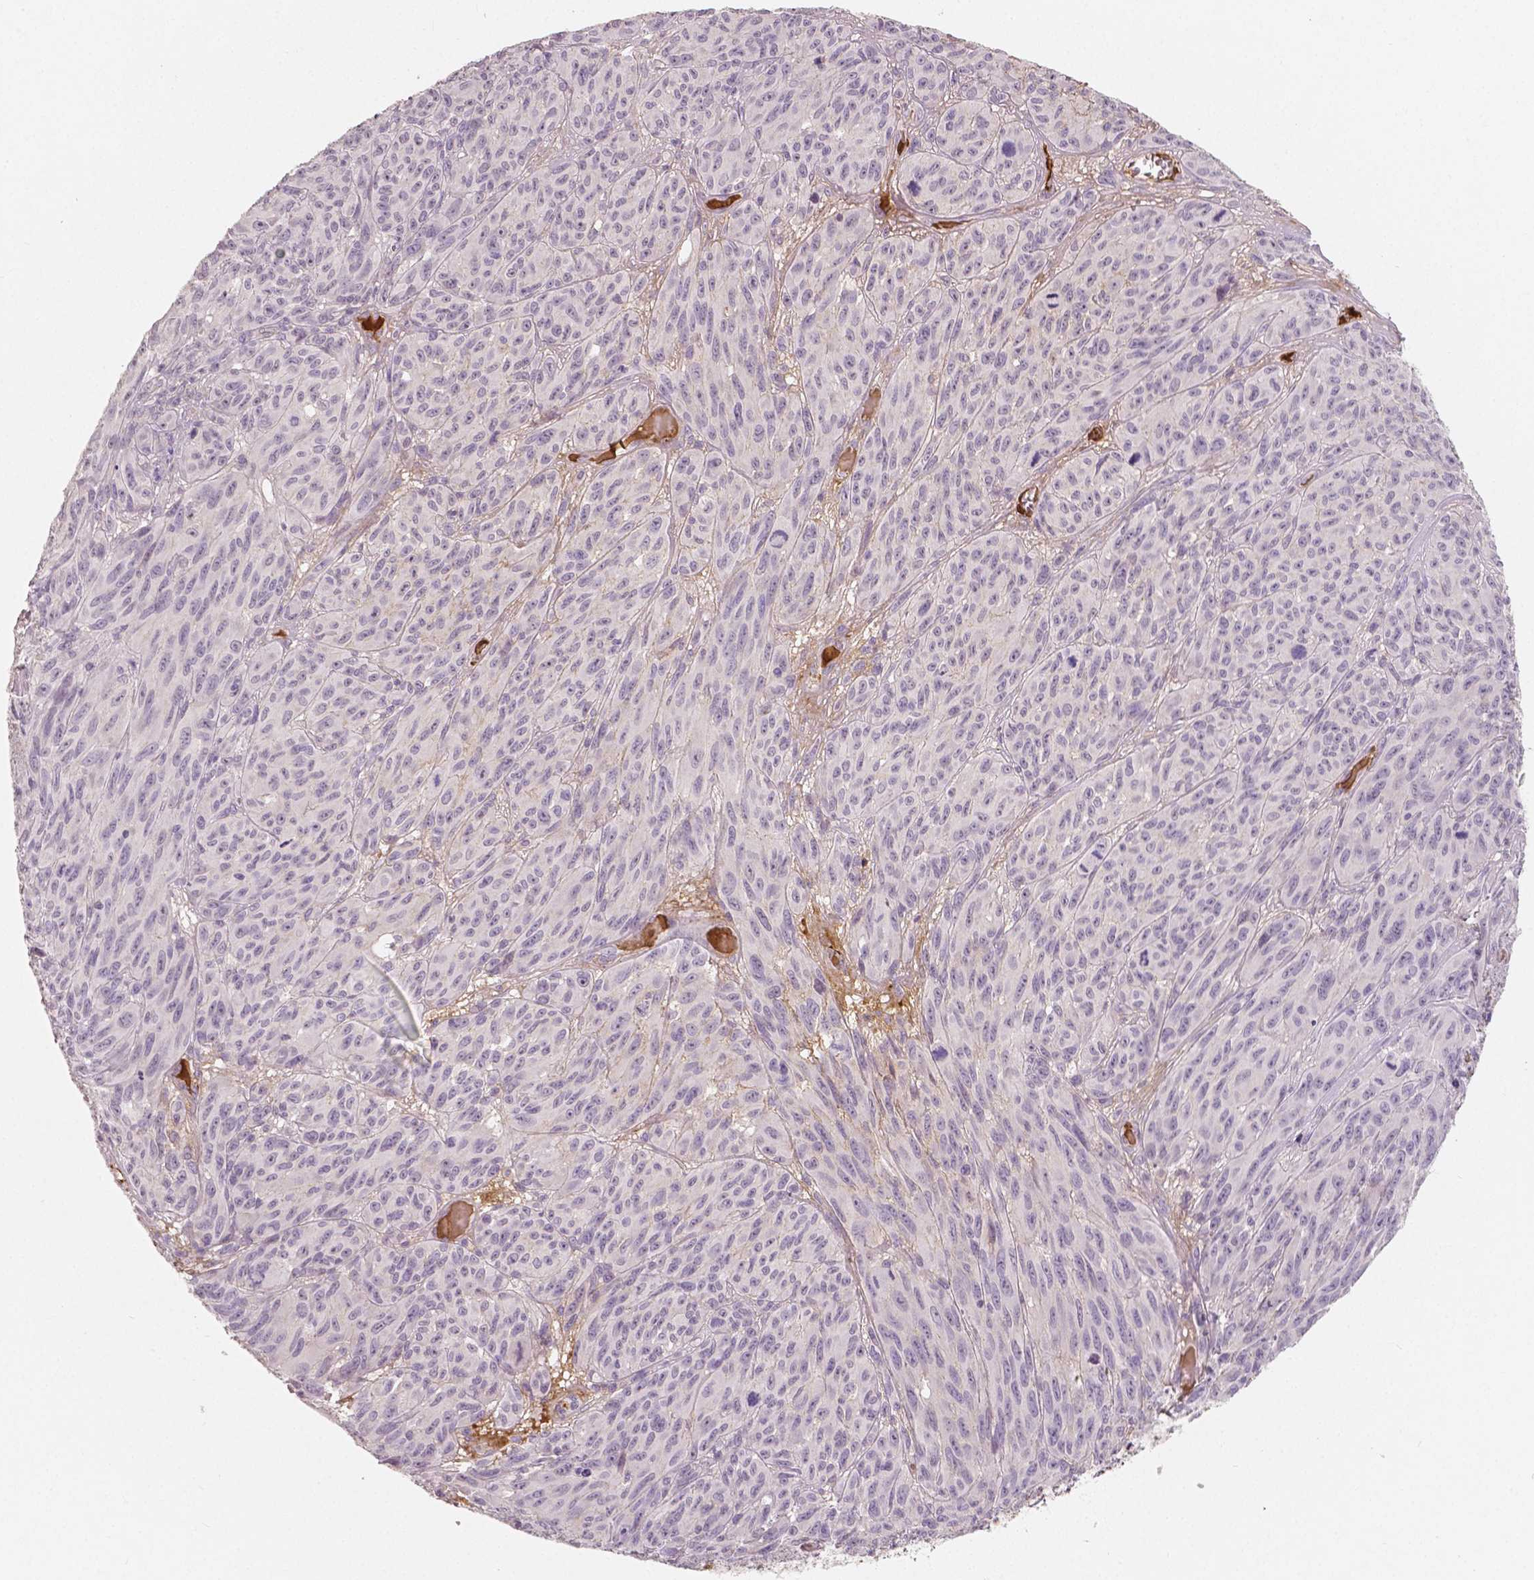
{"staining": {"intensity": "negative", "quantity": "none", "location": "none"}, "tissue": "melanoma", "cell_type": "Tumor cells", "image_type": "cancer", "snomed": [{"axis": "morphology", "description": "Malignant melanoma, NOS"}, {"axis": "topography", "description": "Vulva, labia, clitoris and Bartholin´s gland, NO"}], "caption": "Tumor cells show no significant protein staining in malignant melanoma. The staining was performed using DAB to visualize the protein expression in brown, while the nuclei were stained in blue with hematoxylin (Magnification: 20x).", "gene": "APOA4", "patient": {"sex": "female", "age": 75}}